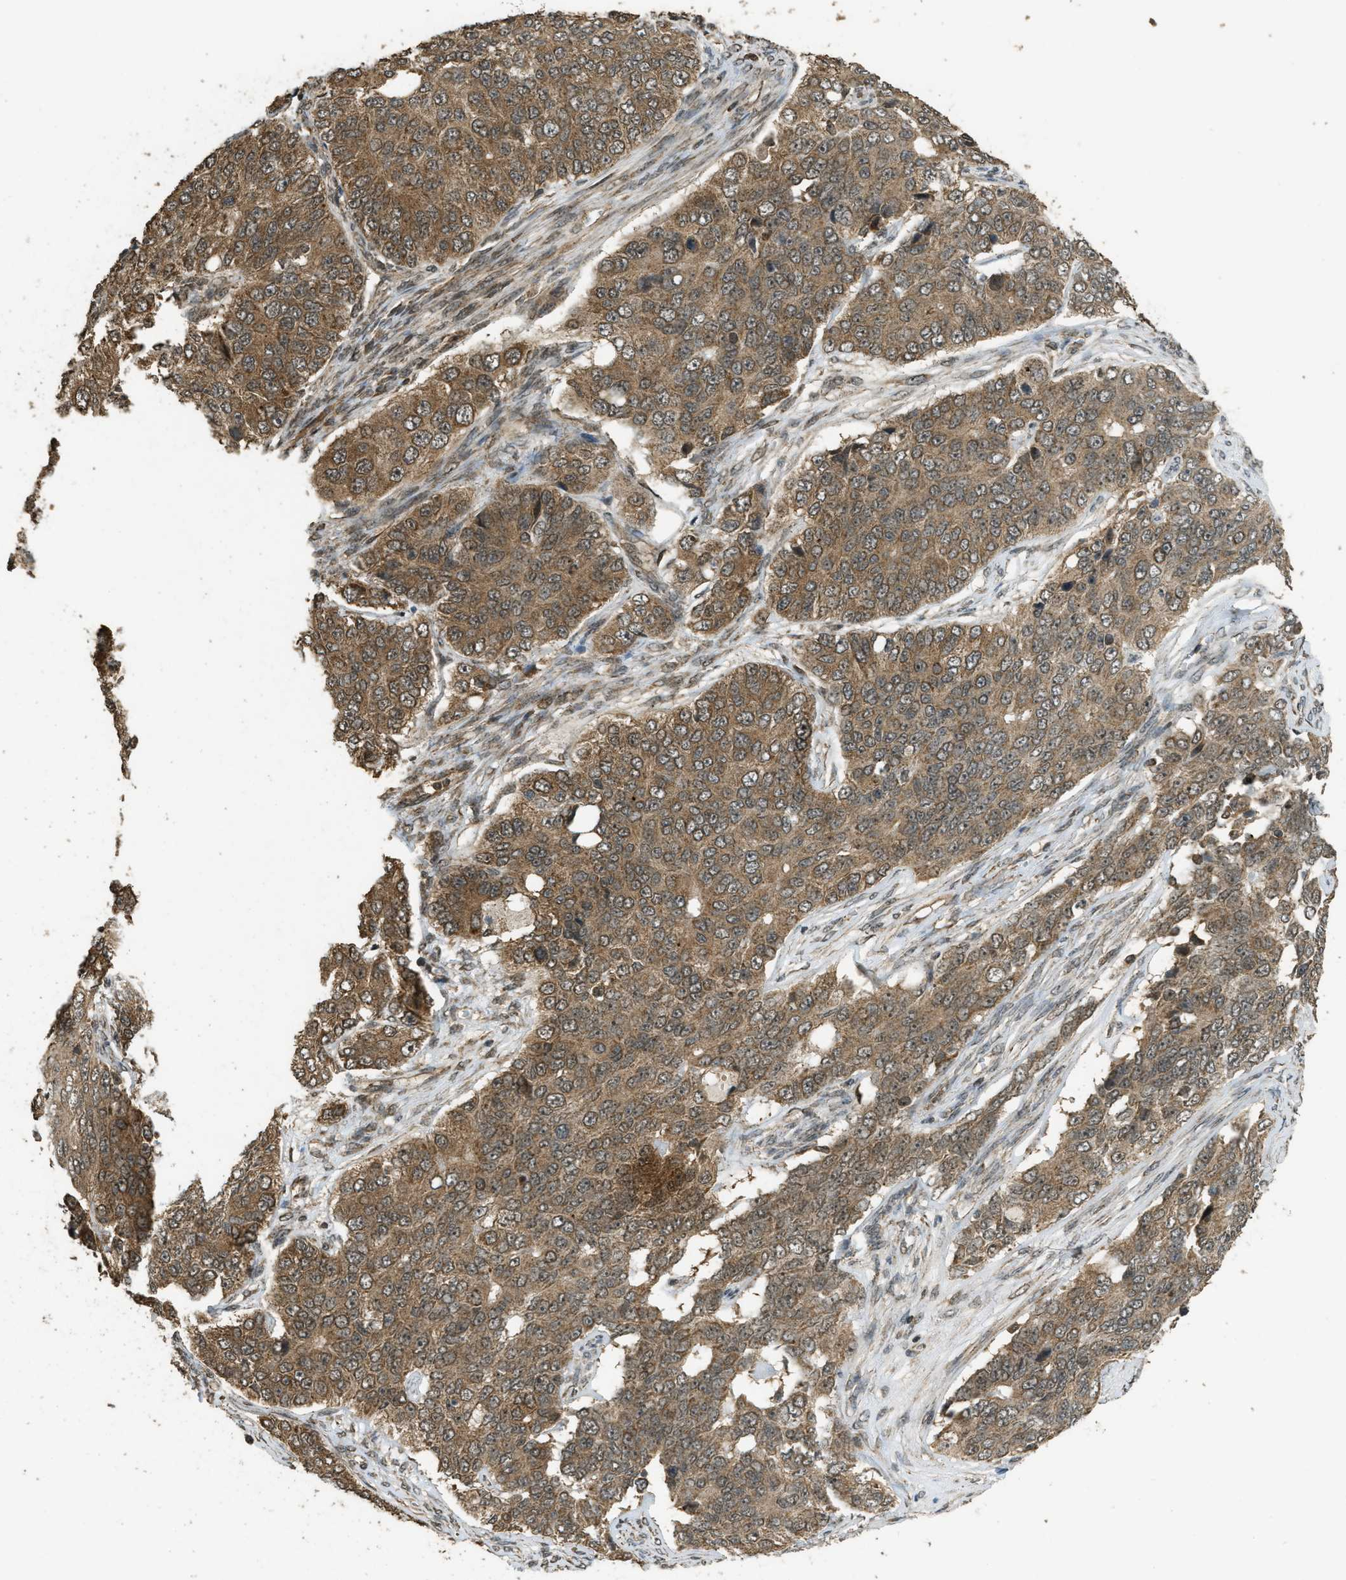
{"staining": {"intensity": "moderate", "quantity": ">75%", "location": "cytoplasmic/membranous"}, "tissue": "ovarian cancer", "cell_type": "Tumor cells", "image_type": "cancer", "snomed": [{"axis": "morphology", "description": "Carcinoma, endometroid"}, {"axis": "topography", "description": "Ovary"}], "caption": "Ovarian endometroid carcinoma stained with a brown dye exhibits moderate cytoplasmic/membranous positive expression in about >75% of tumor cells.", "gene": "CTPS1", "patient": {"sex": "female", "age": 51}}